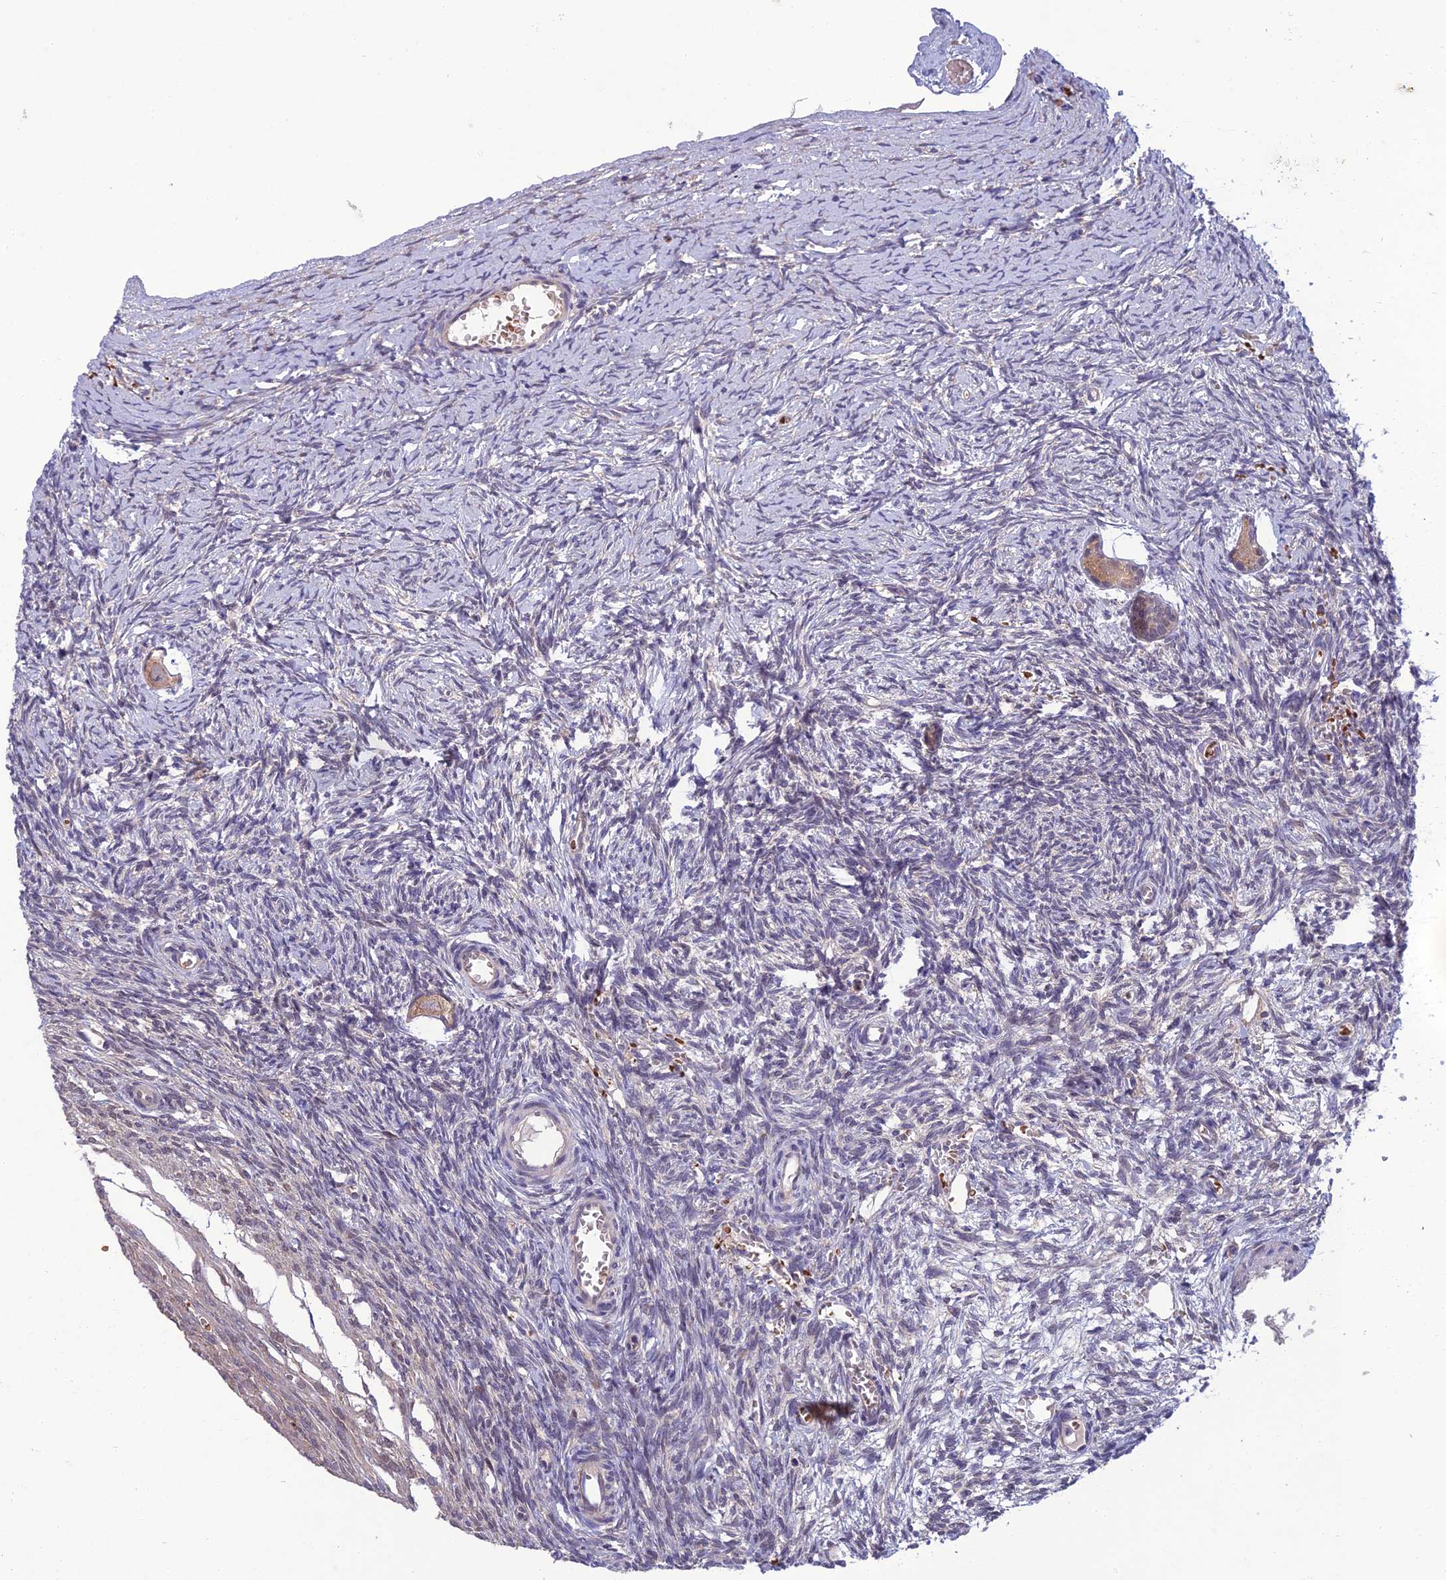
{"staining": {"intensity": "moderate", "quantity": ">75%", "location": "cytoplasmic/membranous"}, "tissue": "ovary", "cell_type": "Follicle cells", "image_type": "normal", "snomed": [{"axis": "morphology", "description": "Normal tissue, NOS"}, {"axis": "topography", "description": "Ovary"}], "caption": "IHC (DAB) staining of normal ovary shows moderate cytoplasmic/membranous protein expression in about >75% of follicle cells. The protein is shown in brown color, while the nuclei are stained blue.", "gene": "GIPC1", "patient": {"sex": "female", "age": 39}}